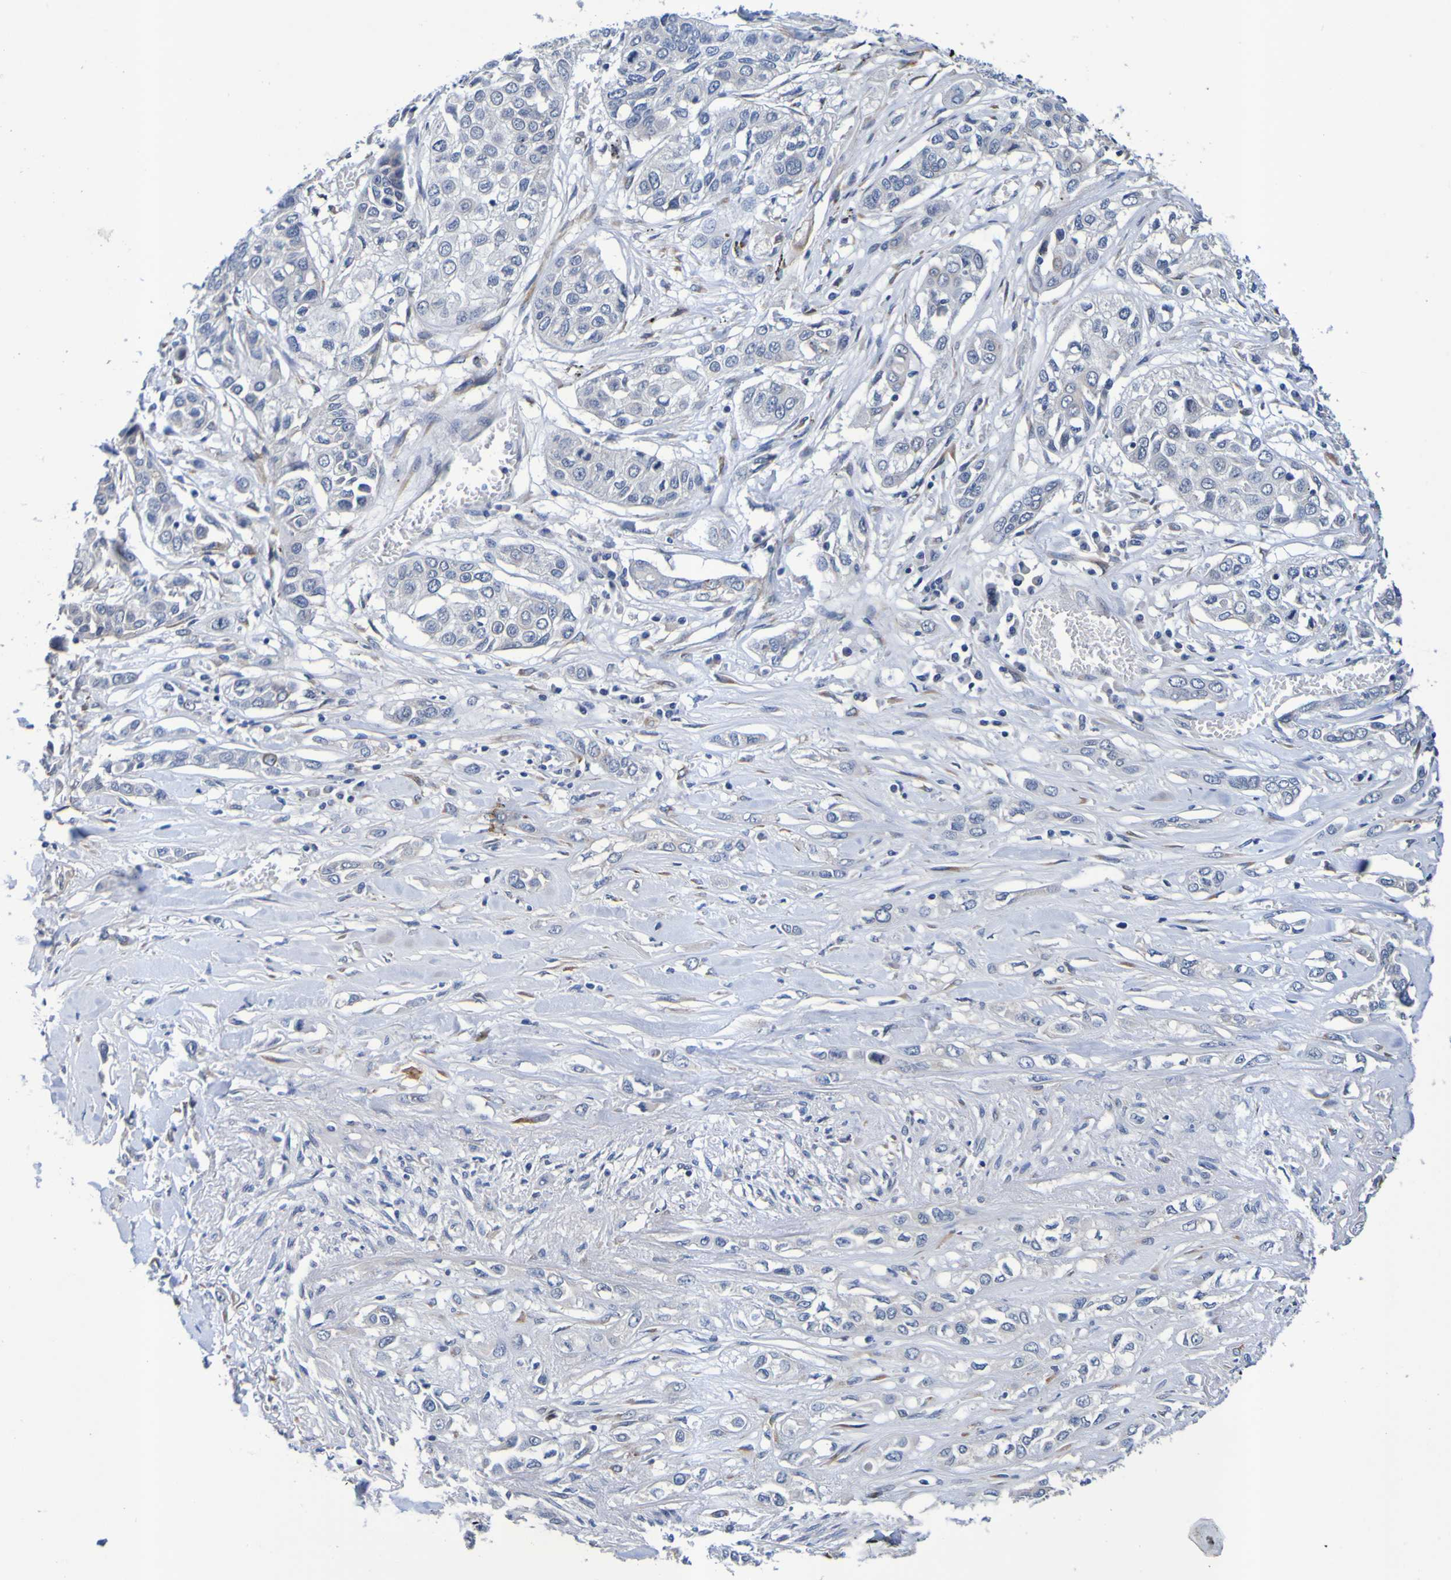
{"staining": {"intensity": "negative", "quantity": "none", "location": "none"}, "tissue": "lung cancer", "cell_type": "Tumor cells", "image_type": "cancer", "snomed": [{"axis": "morphology", "description": "Squamous cell carcinoma, NOS"}, {"axis": "topography", "description": "Lung"}], "caption": "This micrograph is of lung squamous cell carcinoma stained with immunohistochemistry (IHC) to label a protein in brown with the nuclei are counter-stained blue. There is no expression in tumor cells.", "gene": "VMA21", "patient": {"sex": "male", "age": 71}}